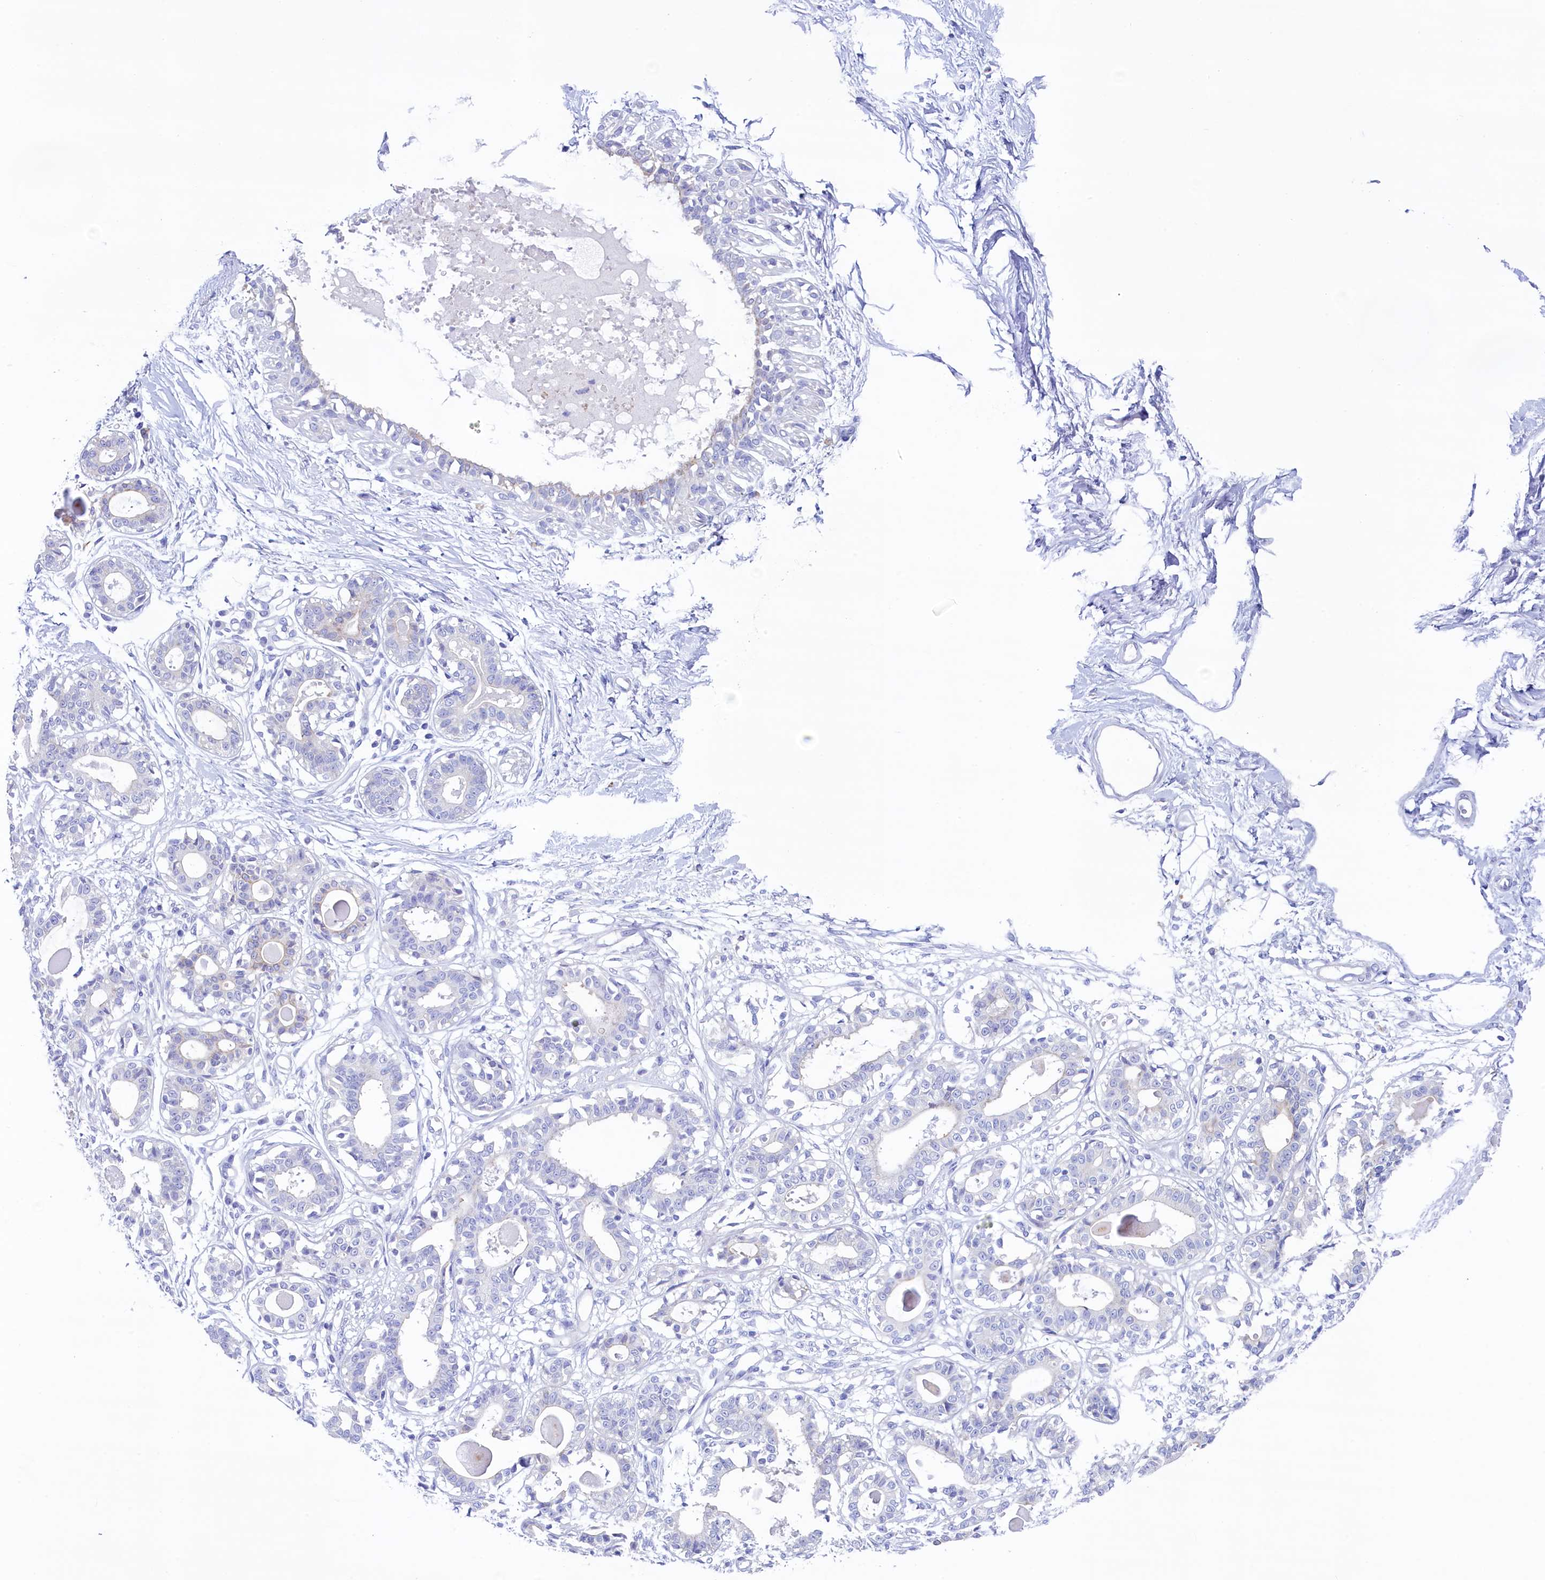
{"staining": {"intensity": "negative", "quantity": "none", "location": "none"}, "tissue": "breast", "cell_type": "Adipocytes", "image_type": "normal", "snomed": [{"axis": "morphology", "description": "Normal tissue, NOS"}, {"axis": "topography", "description": "Breast"}], "caption": "Immunohistochemical staining of benign human breast exhibits no significant positivity in adipocytes. (DAB immunohistochemistry visualized using brightfield microscopy, high magnification).", "gene": "KRBOX5", "patient": {"sex": "female", "age": 45}}